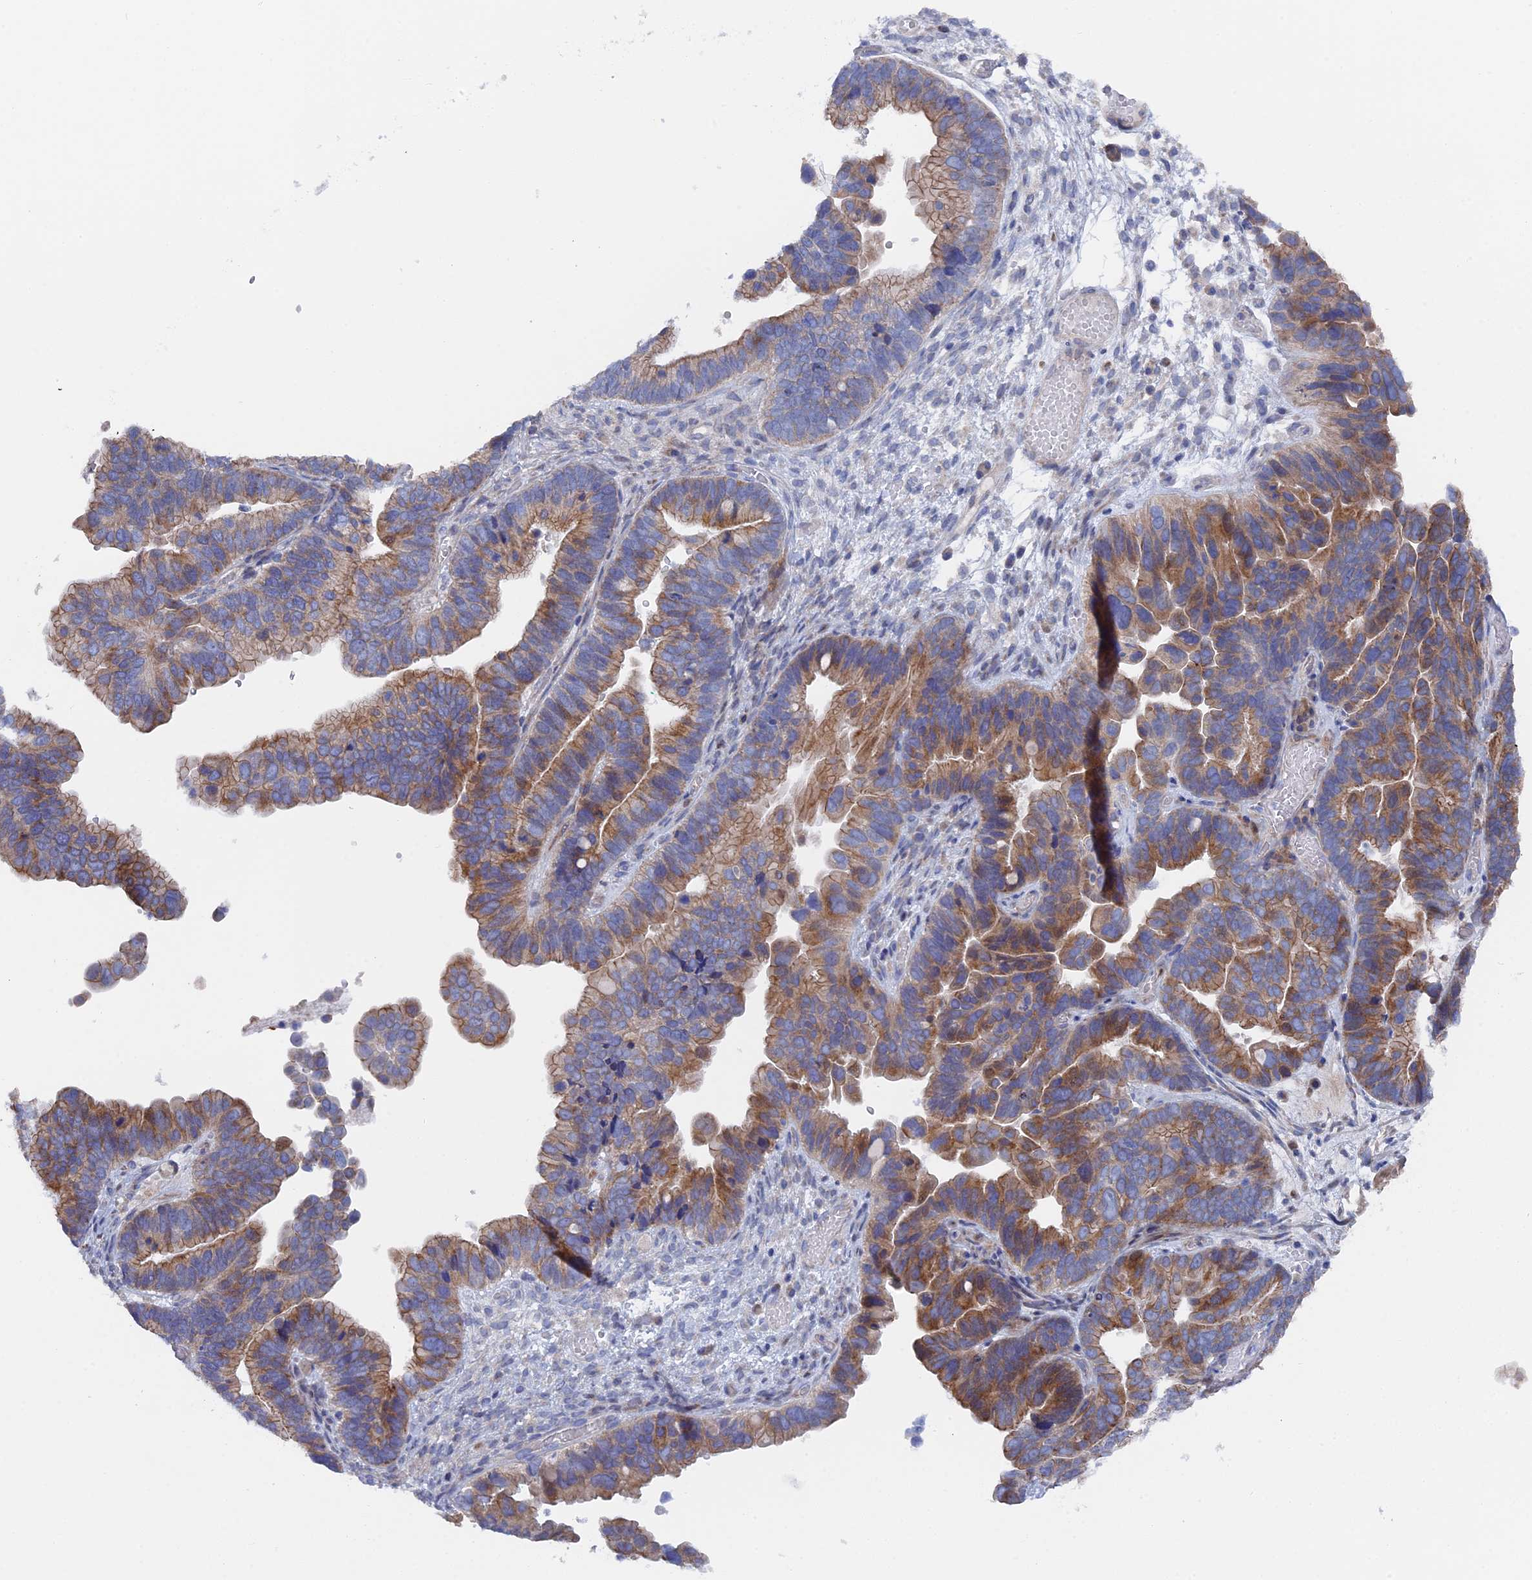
{"staining": {"intensity": "moderate", "quantity": ">75%", "location": "cytoplasmic/membranous"}, "tissue": "ovarian cancer", "cell_type": "Tumor cells", "image_type": "cancer", "snomed": [{"axis": "morphology", "description": "Cystadenocarcinoma, serous, NOS"}, {"axis": "topography", "description": "Ovary"}], "caption": "About >75% of tumor cells in ovarian serous cystadenocarcinoma display moderate cytoplasmic/membranous protein staining as visualized by brown immunohistochemical staining.", "gene": "TMEM161A", "patient": {"sex": "female", "age": 56}}